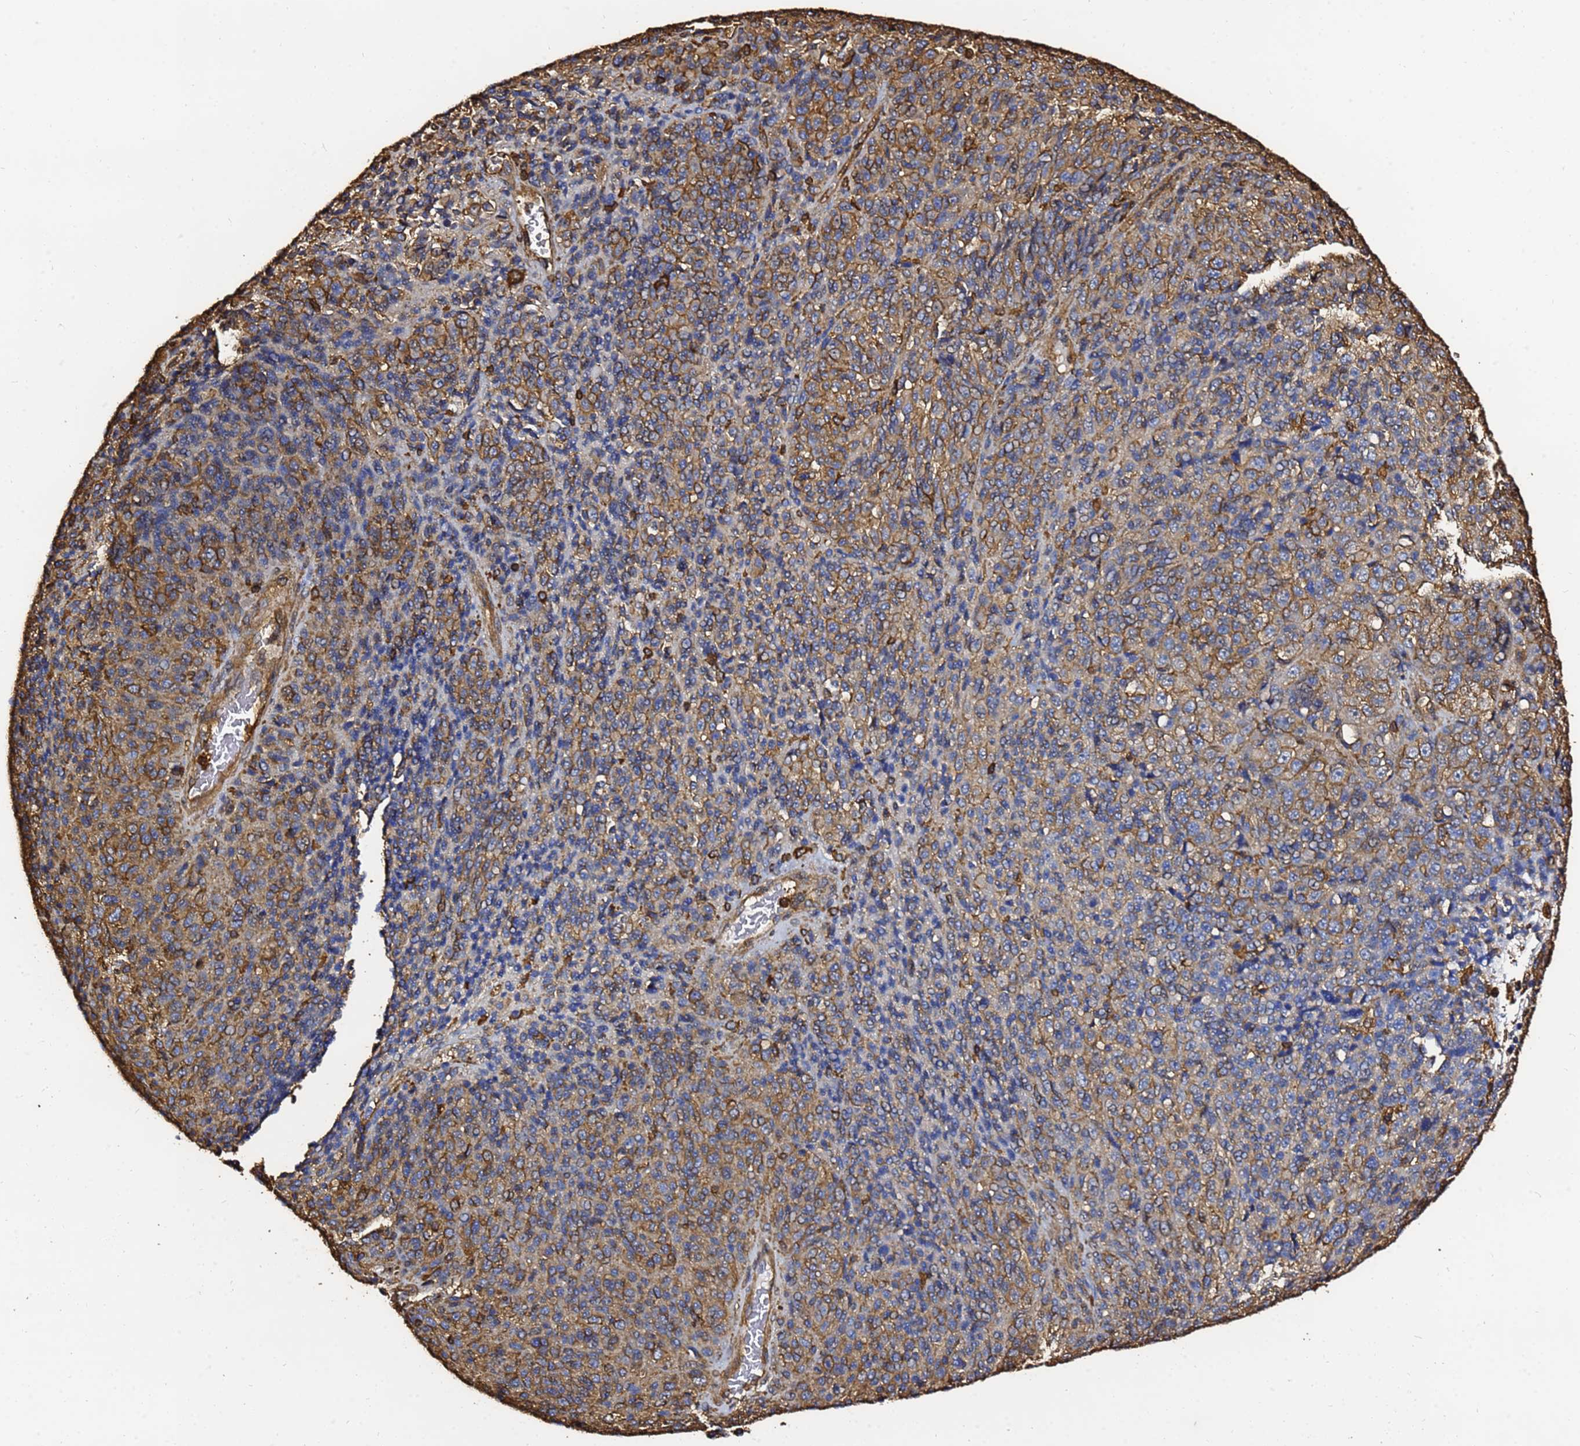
{"staining": {"intensity": "moderate", "quantity": "25%-75%", "location": "cytoplasmic/membranous"}, "tissue": "melanoma", "cell_type": "Tumor cells", "image_type": "cancer", "snomed": [{"axis": "morphology", "description": "Malignant melanoma, Metastatic site"}, {"axis": "topography", "description": "Brain"}], "caption": "Protein analysis of melanoma tissue exhibits moderate cytoplasmic/membranous staining in about 25%-75% of tumor cells.", "gene": "ACTB", "patient": {"sex": "female", "age": 56}}